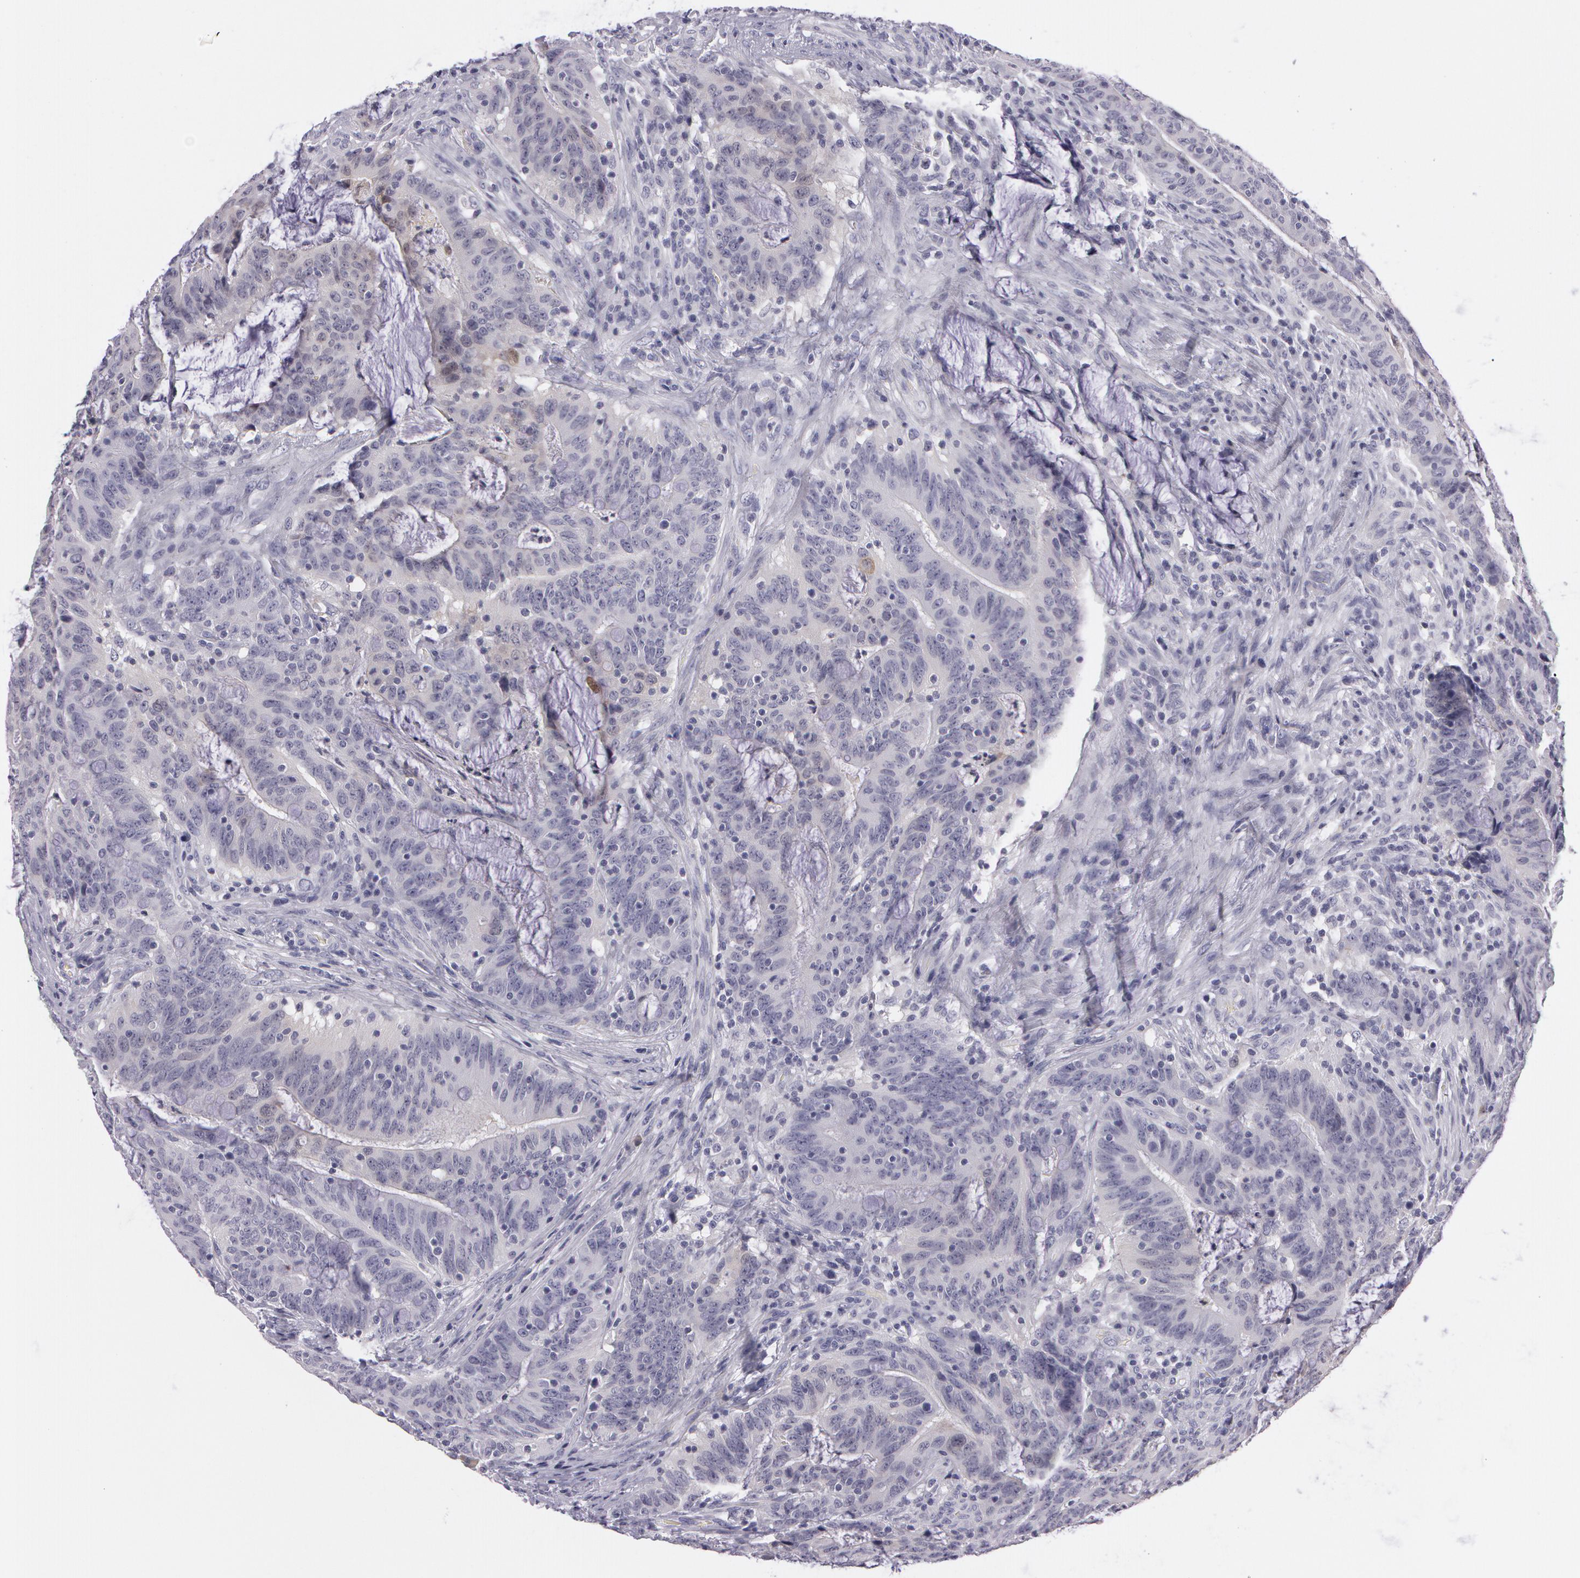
{"staining": {"intensity": "weak", "quantity": "<25%", "location": "cytoplasmic/membranous"}, "tissue": "colorectal cancer", "cell_type": "Tumor cells", "image_type": "cancer", "snomed": [{"axis": "morphology", "description": "Adenocarcinoma, NOS"}, {"axis": "topography", "description": "Colon"}], "caption": "Tumor cells are negative for brown protein staining in colorectal cancer. (DAB immunohistochemistry (IHC), high magnification).", "gene": "IL1RN", "patient": {"sex": "male", "age": 54}}